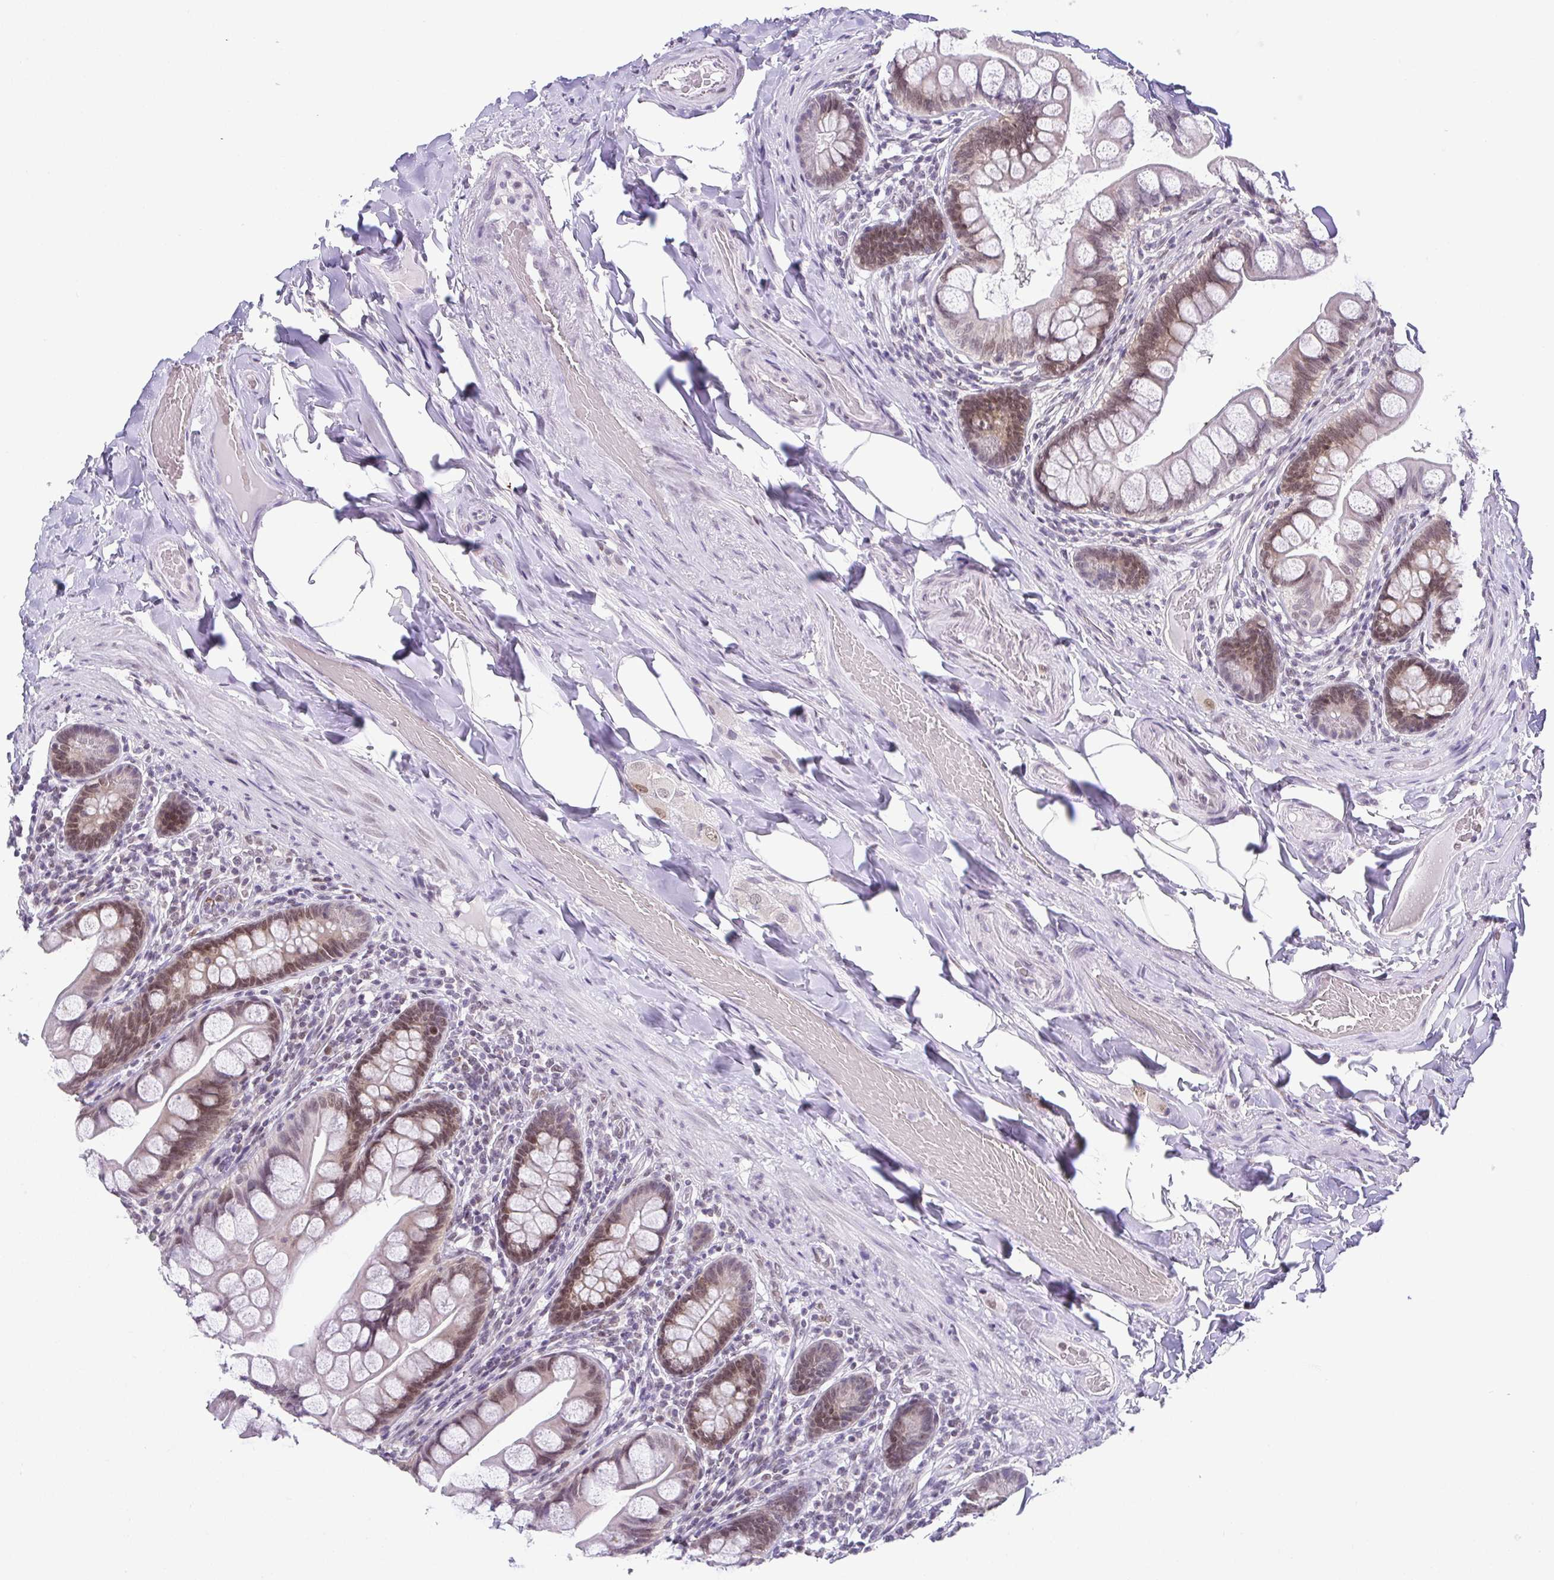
{"staining": {"intensity": "weak", "quantity": "25%-75%", "location": "nuclear"}, "tissue": "small intestine", "cell_type": "Glandular cells", "image_type": "normal", "snomed": [{"axis": "morphology", "description": "Normal tissue, NOS"}, {"axis": "topography", "description": "Small intestine"}], "caption": "Approximately 25%-75% of glandular cells in unremarkable human small intestine reveal weak nuclear protein staining as visualized by brown immunohistochemical staining.", "gene": "RBM3", "patient": {"sex": "male", "age": 70}}